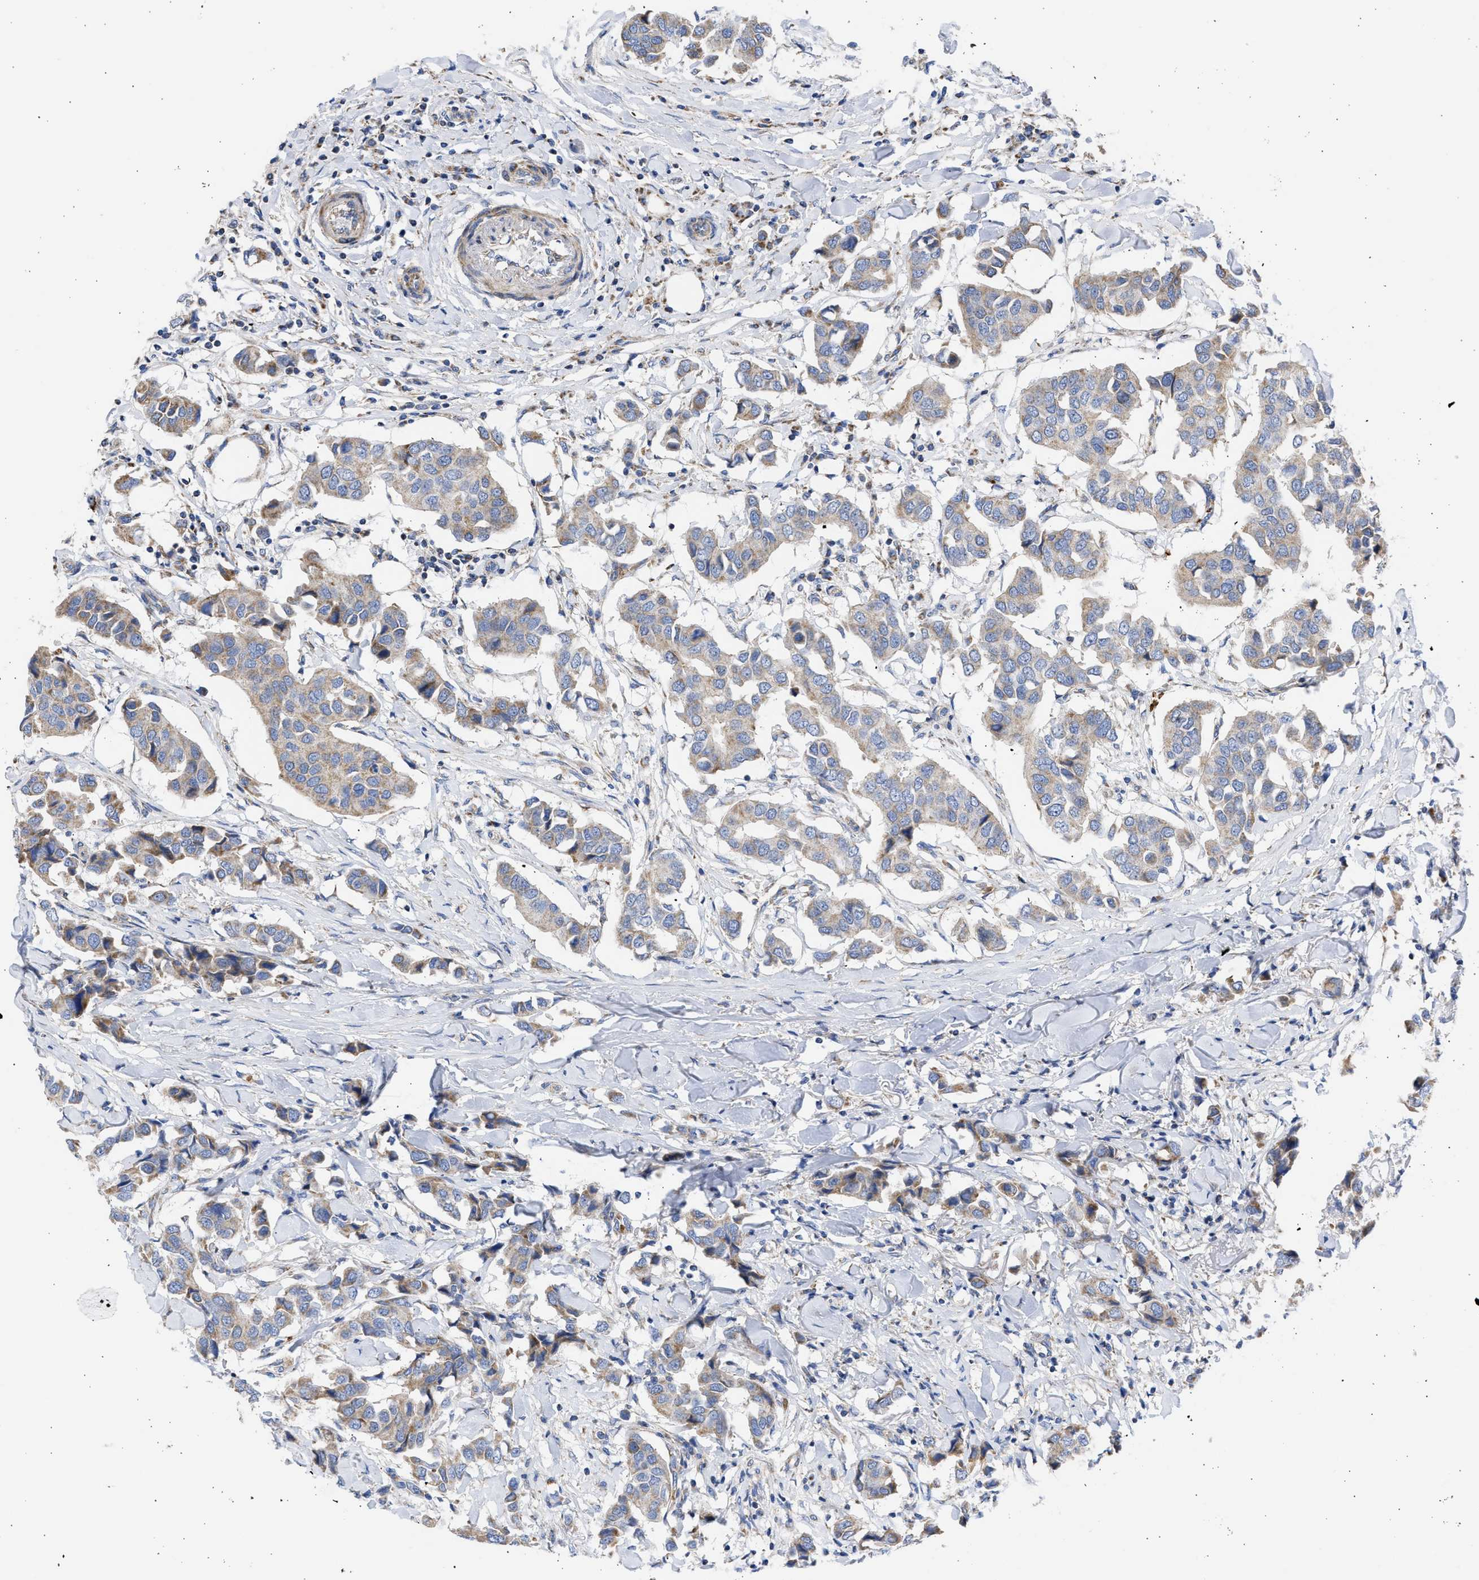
{"staining": {"intensity": "moderate", "quantity": "25%-75%", "location": "cytoplasmic/membranous"}, "tissue": "breast cancer", "cell_type": "Tumor cells", "image_type": "cancer", "snomed": [{"axis": "morphology", "description": "Duct carcinoma"}, {"axis": "topography", "description": "Breast"}], "caption": "A brown stain shows moderate cytoplasmic/membranous staining of a protein in breast infiltrating ductal carcinoma tumor cells.", "gene": "BTG3", "patient": {"sex": "female", "age": 80}}